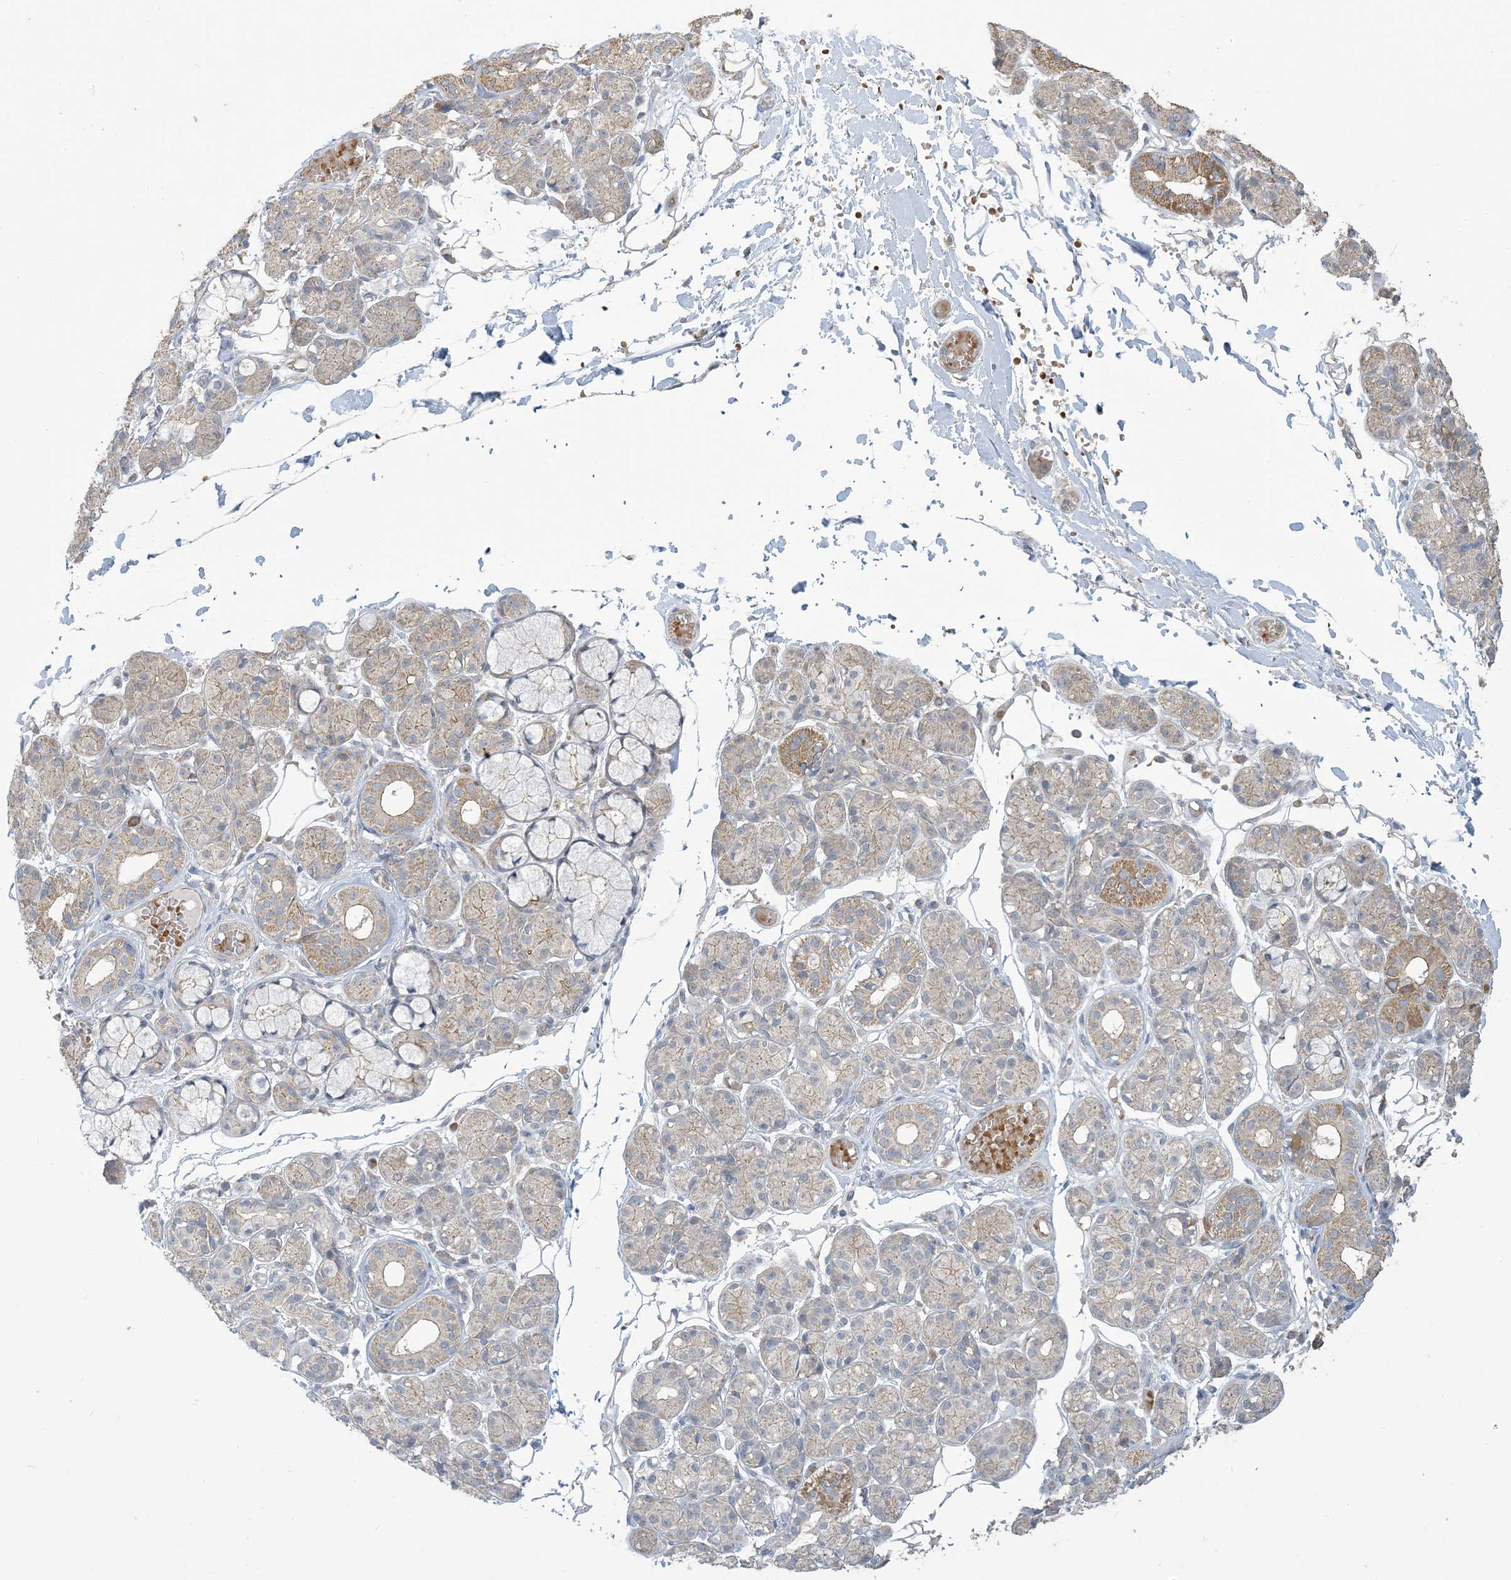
{"staining": {"intensity": "moderate", "quantity": "<25%", "location": "cytoplasmic/membranous"}, "tissue": "salivary gland", "cell_type": "Glandular cells", "image_type": "normal", "snomed": [{"axis": "morphology", "description": "Normal tissue, NOS"}, {"axis": "topography", "description": "Salivary gland"}], "caption": "Immunohistochemical staining of benign salivary gland displays low levels of moderate cytoplasmic/membranous positivity in about <25% of glandular cells. (Stains: DAB (3,3'-diaminobenzidine) in brown, nuclei in blue, Microscopy: brightfield microscopy at high magnification).", "gene": "KLHL18", "patient": {"sex": "male", "age": 63}}